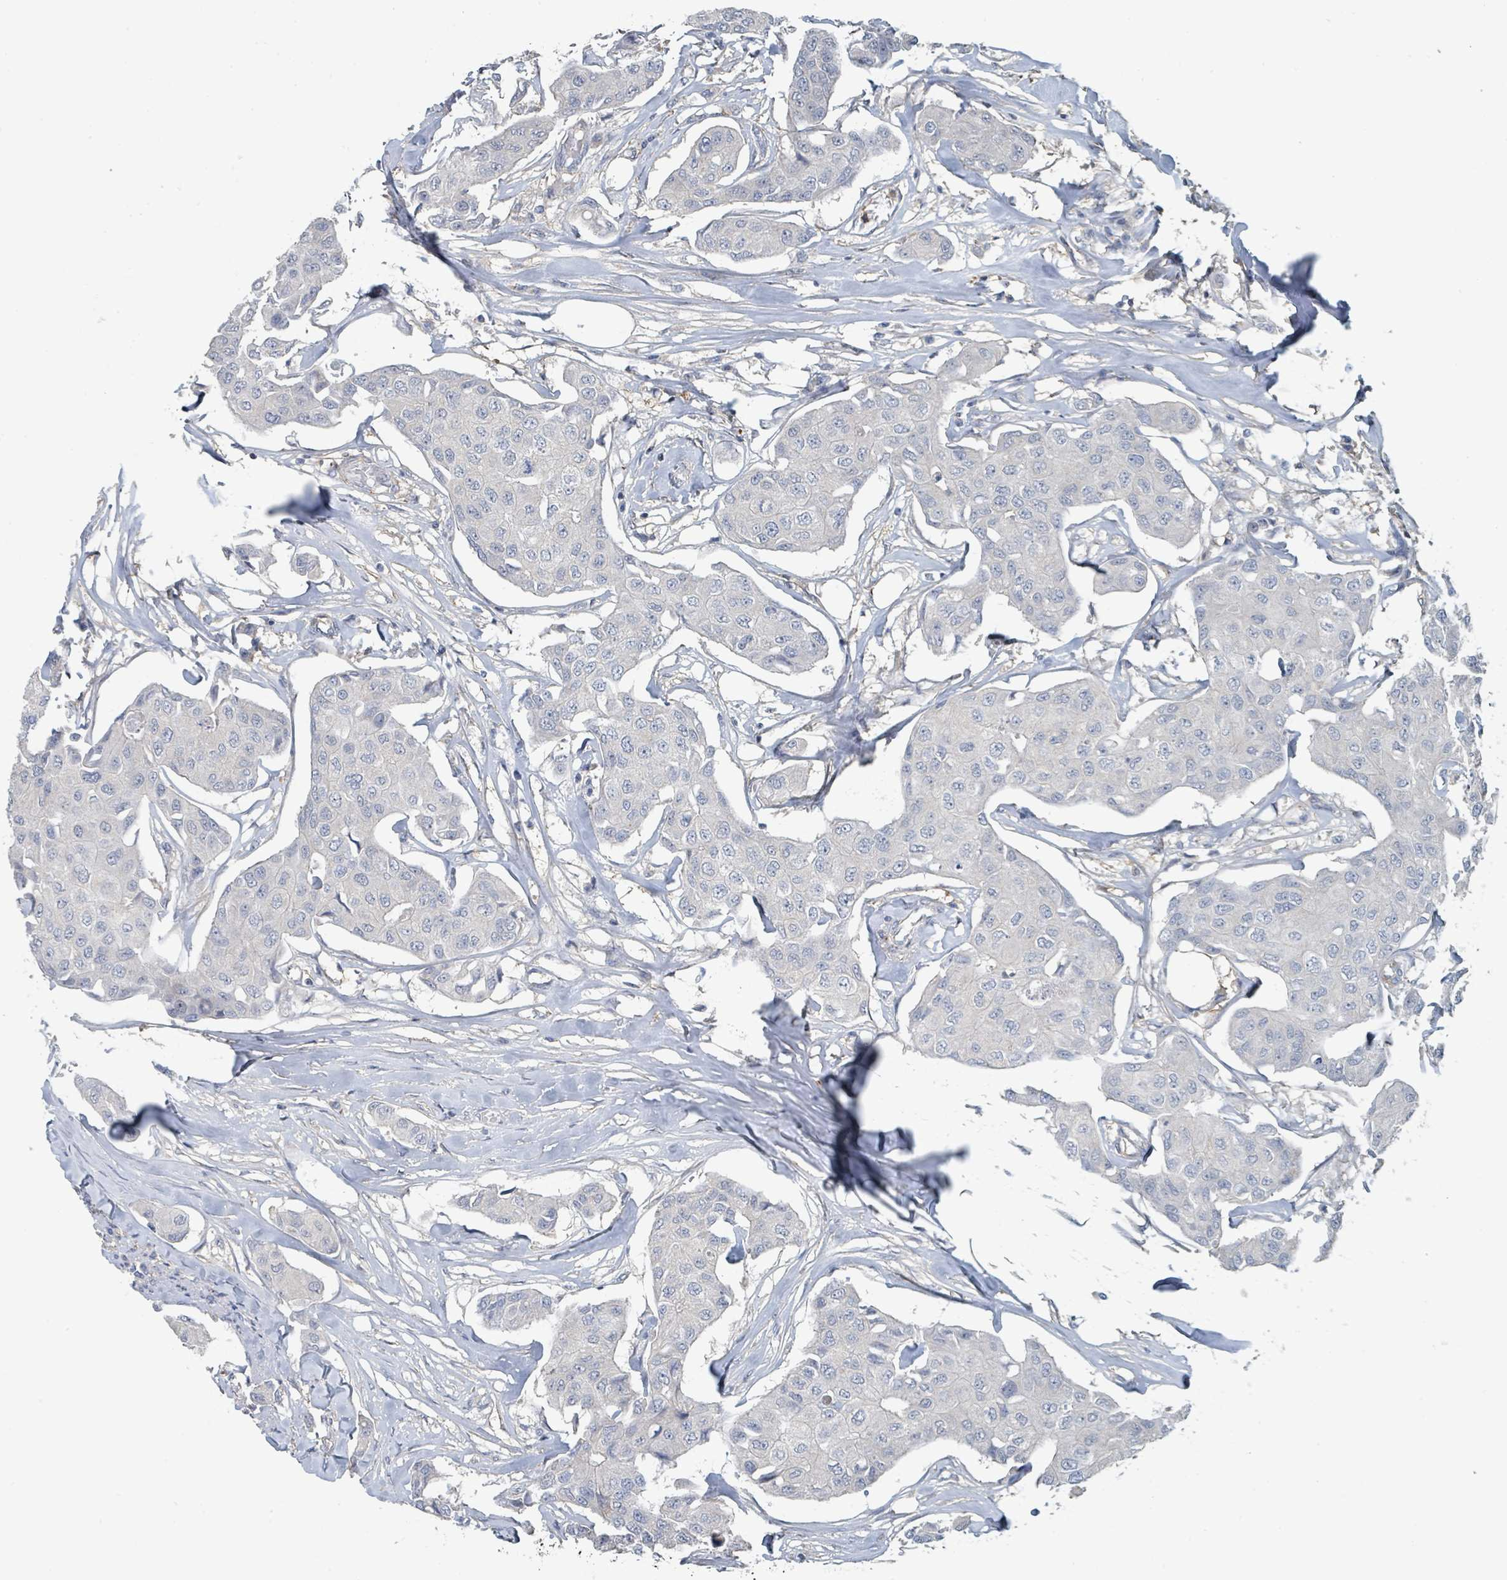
{"staining": {"intensity": "negative", "quantity": "none", "location": "none"}, "tissue": "breast cancer", "cell_type": "Tumor cells", "image_type": "cancer", "snomed": [{"axis": "morphology", "description": "Duct carcinoma"}, {"axis": "topography", "description": "Breast"}, {"axis": "topography", "description": "Lymph node"}], "caption": "Breast infiltrating ductal carcinoma was stained to show a protein in brown. There is no significant staining in tumor cells. The staining was performed using DAB (3,3'-diaminobenzidine) to visualize the protein expression in brown, while the nuclei were stained in blue with hematoxylin (Magnification: 20x).", "gene": "LRRC42", "patient": {"sex": "female", "age": 80}}